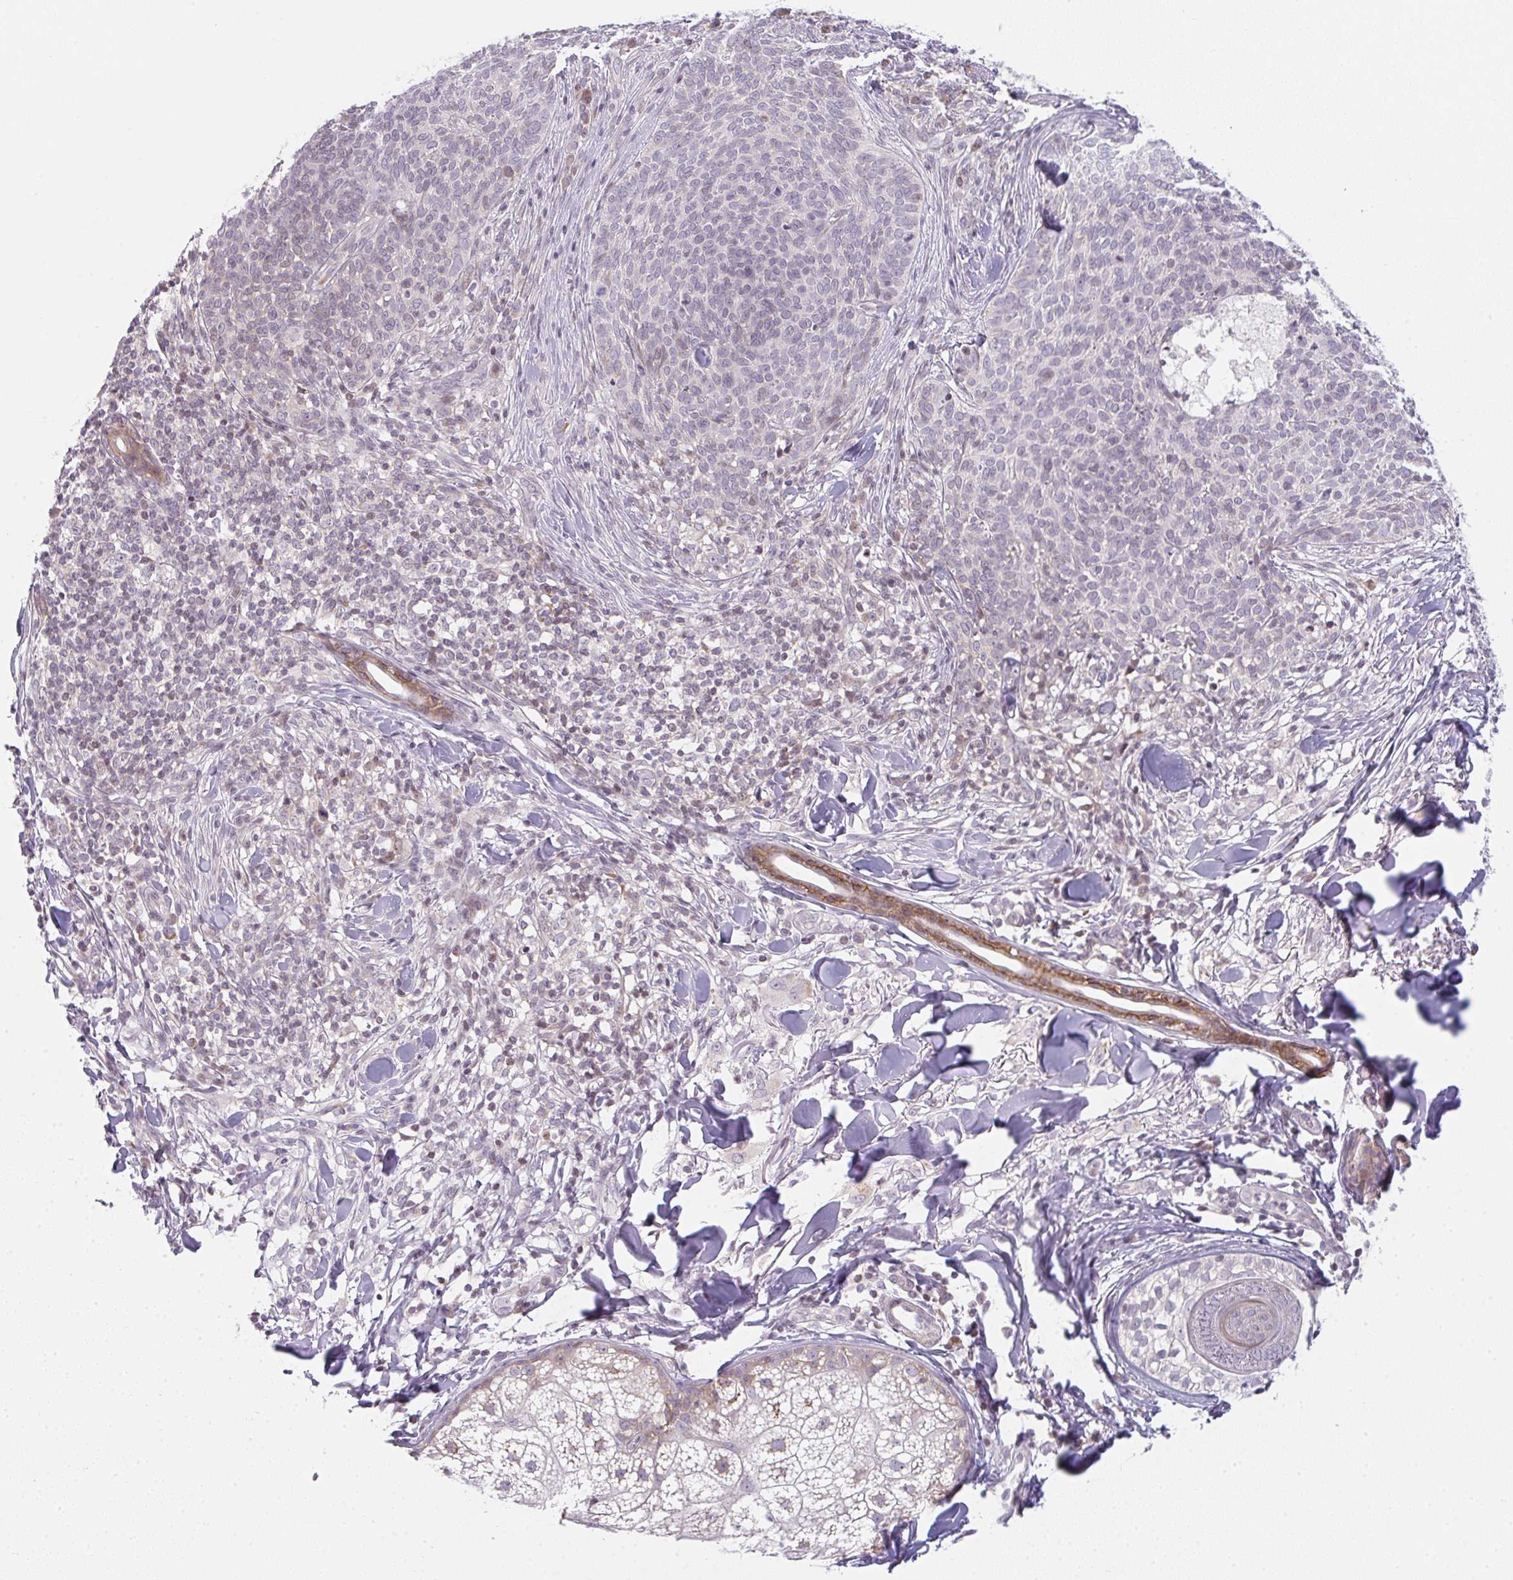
{"staining": {"intensity": "negative", "quantity": "none", "location": "none"}, "tissue": "skin cancer", "cell_type": "Tumor cells", "image_type": "cancer", "snomed": [{"axis": "morphology", "description": "Basal cell carcinoma"}, {"axis": "topography", "description": "Skin"}, {"axis": "topography", "description": "Skin of face"}], "caption": "High magnification brightfield microscopy of basal cell carcinoma (skin) stained with DAB (3,3'-diaminobenzidine) (brown) and counterstained with hematoxylin (blue): tumor cells show no significant staining.", "gene": "TMEM237", "patient": {"sex": "male", "age": 56}}